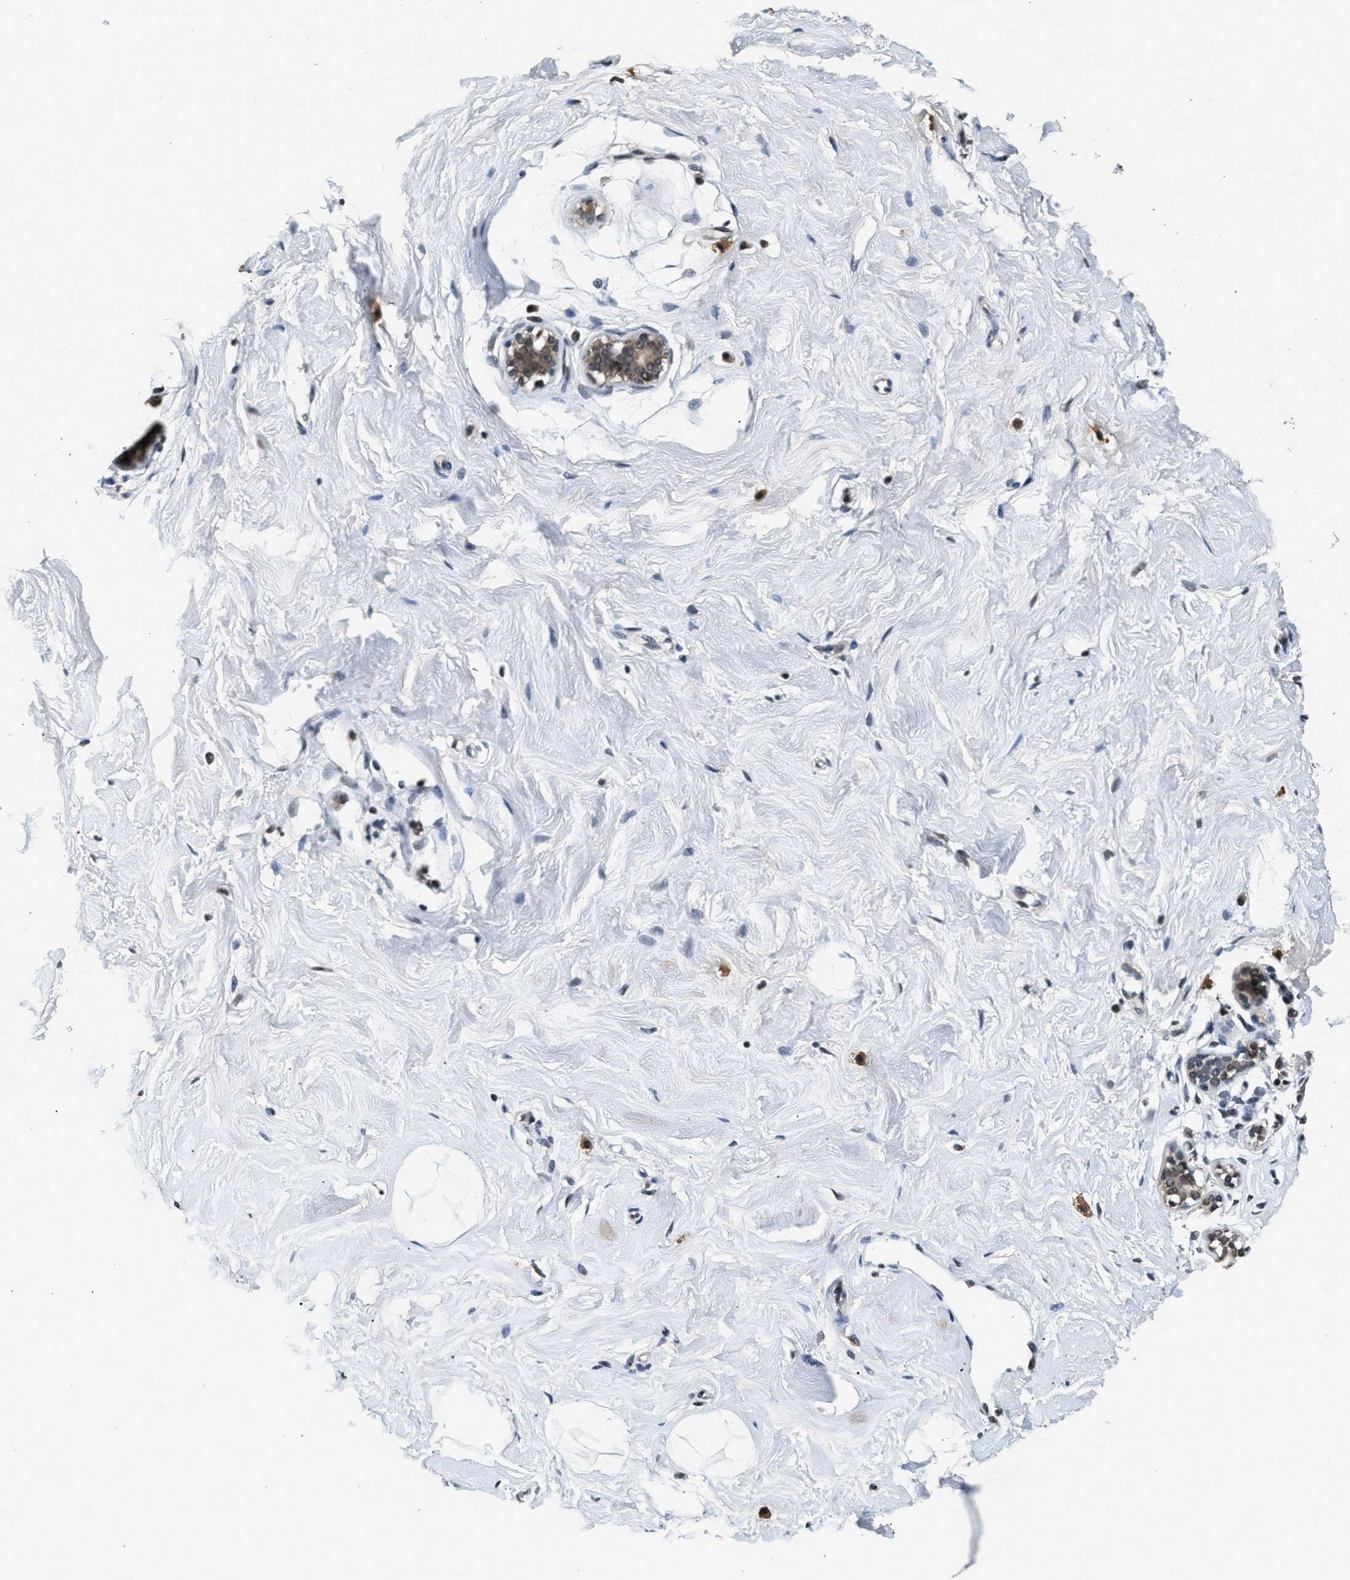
{"staining": {"intensity": "weak", "quantity": "<25%", "location": "nuclear"}, "tissue": "breast", "cell_type": "Adipocytes", "image_type": "normal", "snomed": [{"axis": "morphology", "description": "Normal tissue, NOS"}, {"axis": "topography", "description": "Breast"}], "caption": "Image shows no protein expression in adipocytes of unremarkable breast. Nuclei are stained in blue.", "gene": "RBM33", "patient": {"sex": "female", "age": 23}}